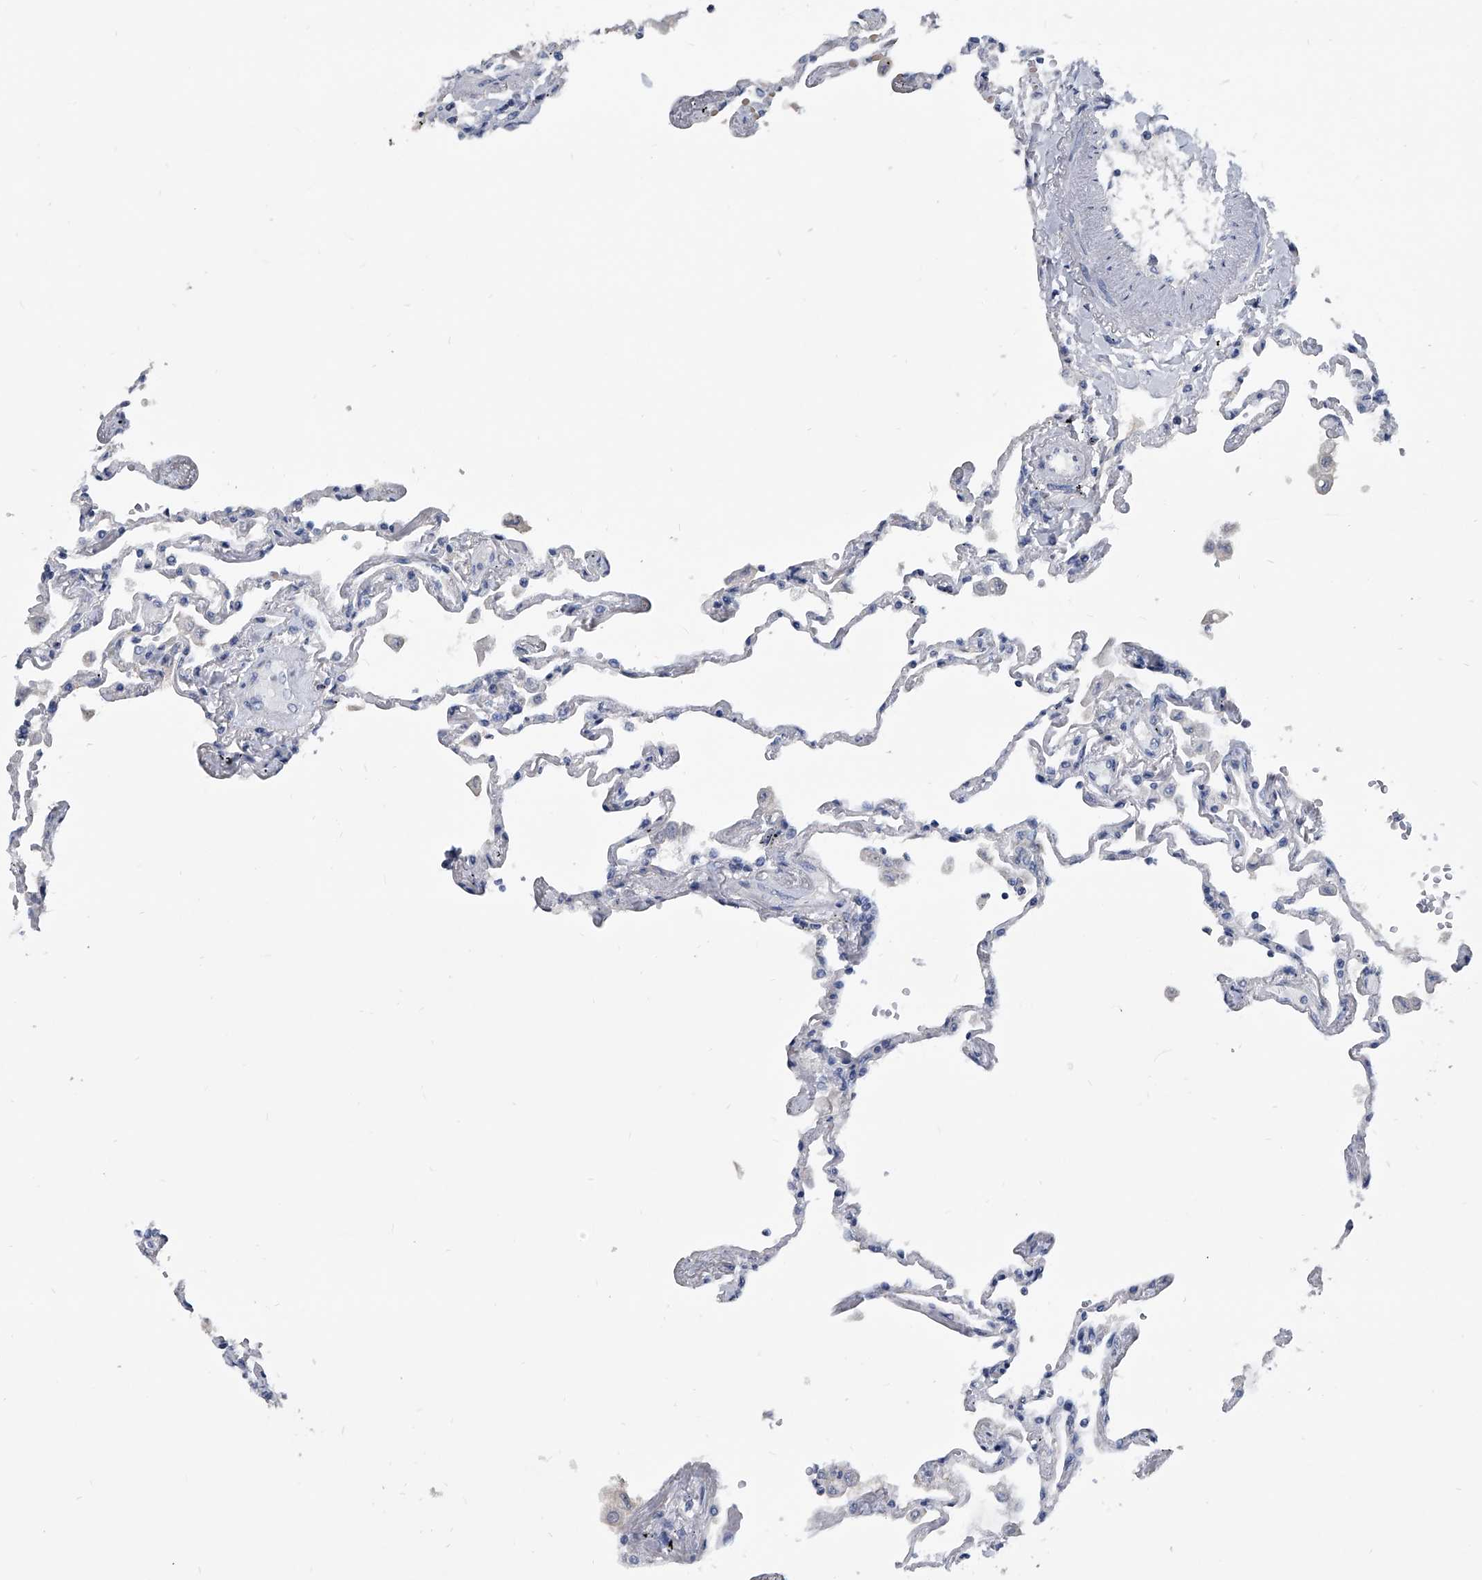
{"staining": {"intensity": "negative", "quantity": "none", "location": "none"}, "tissue": "lung", "cell_type": "Alveolar cells", "image_type": "normal", "snomed": [{"axis": "morphology", "description": "Normal tissue, NOS"}, {"axis": "topography", "description": "Lung"}], "caption": "This is an immunohistochemistry micrograph of benign lung. There is no expression in alveolar cells.", "gene": "SPP1", "patient": {"sex": "female", "age": 67}}